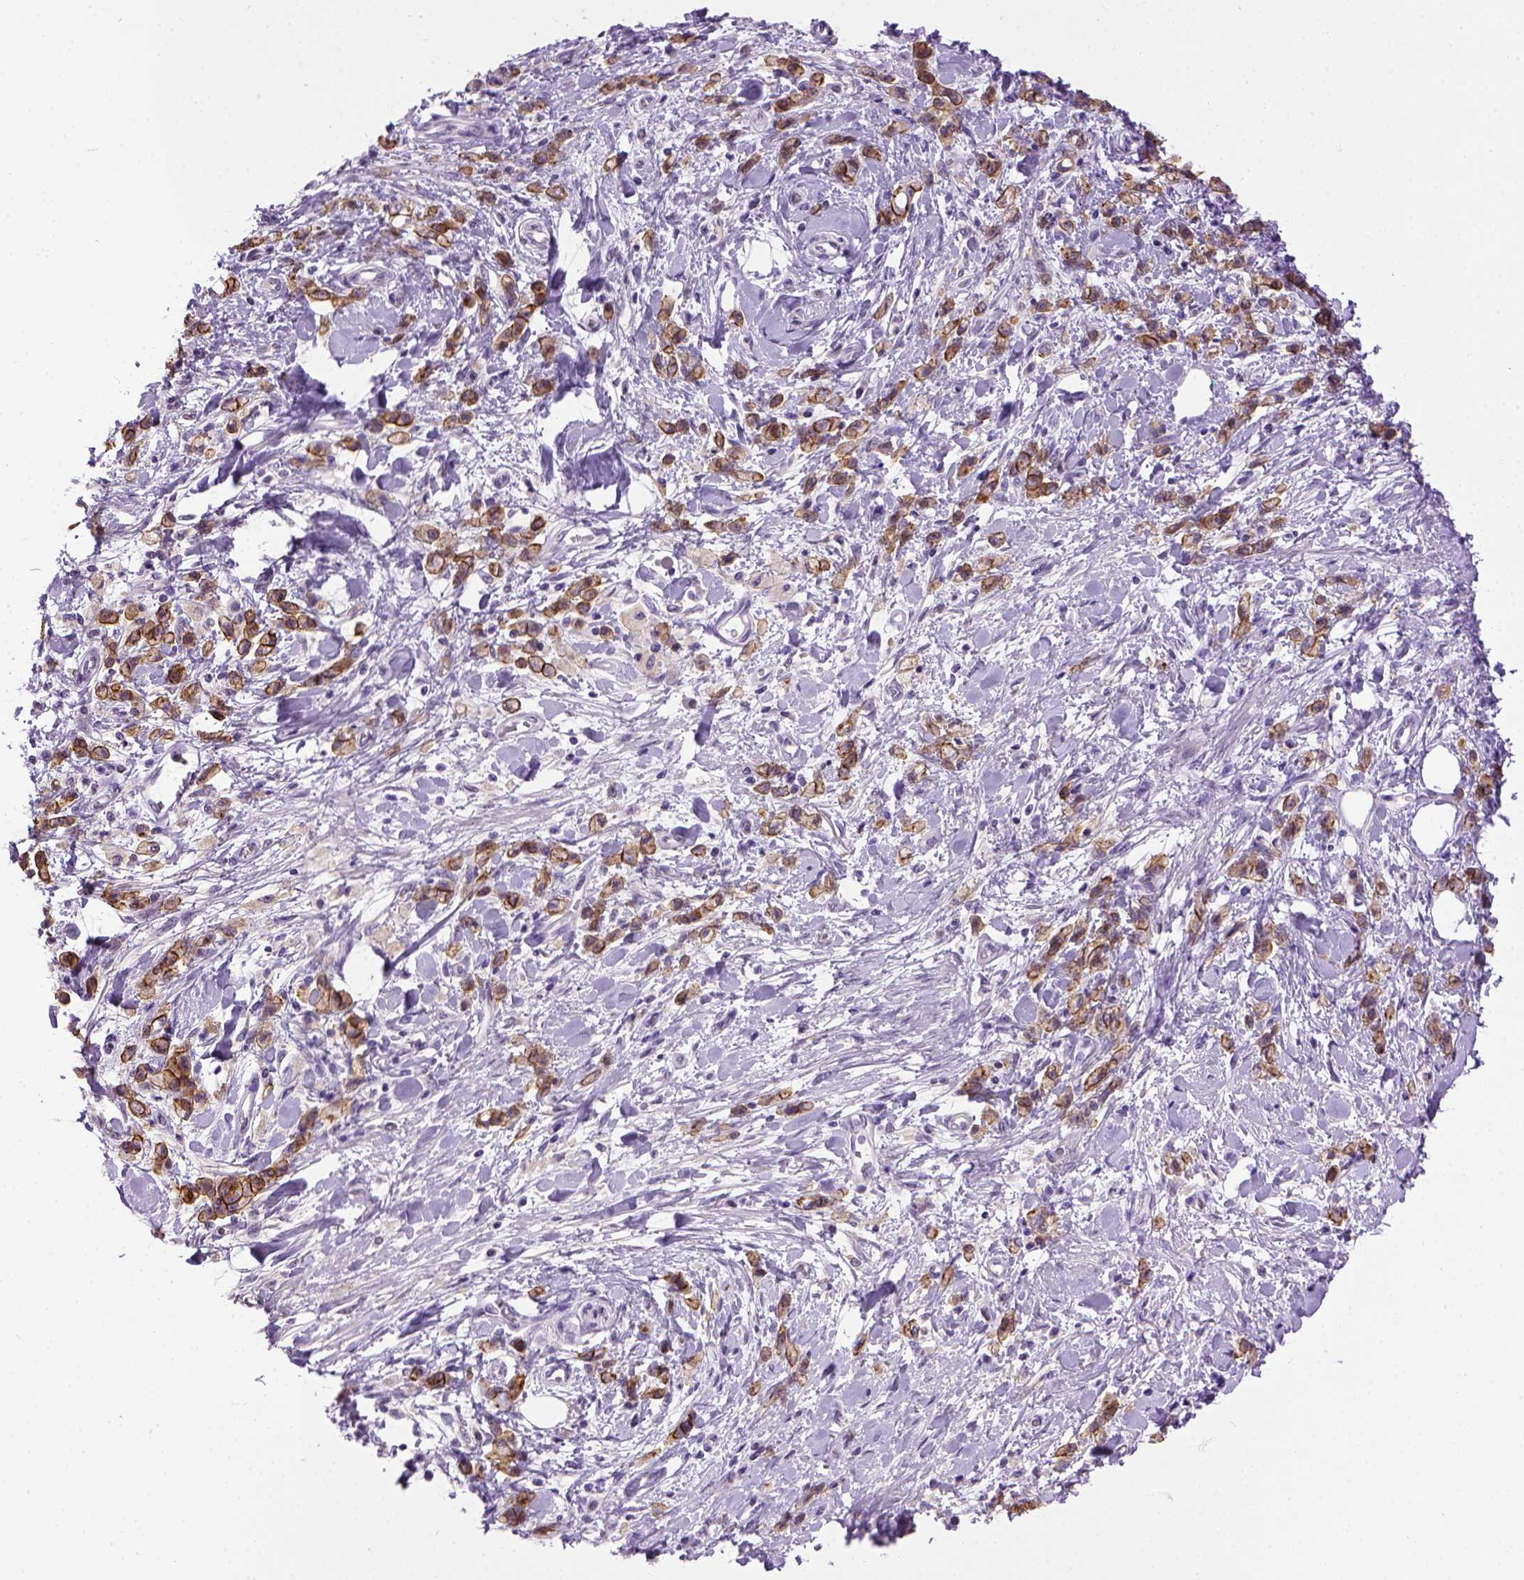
{"staining": {"intensity": "strong", "quantity": ">75%", "location": "cytoplasmic/membranous"}, "tissue": "stomach cancer", "cell_type": "Tumor cells", "image_type": "cancer", "snomed": [{"axis": "morphology", "description": "Adenocarcinoma, NOS"}, {"axis": "topography", "description": "Stomach"}], "caption": "Stomach cancer (adenocarcinoma) tissue exhibits strong cytoplasmic/membranous positivity in approximately >75% of tumor cells, visualized by immunohistochemistry.", "gene": "CDH1", "patient": {"sex": "male", "age": 77}}